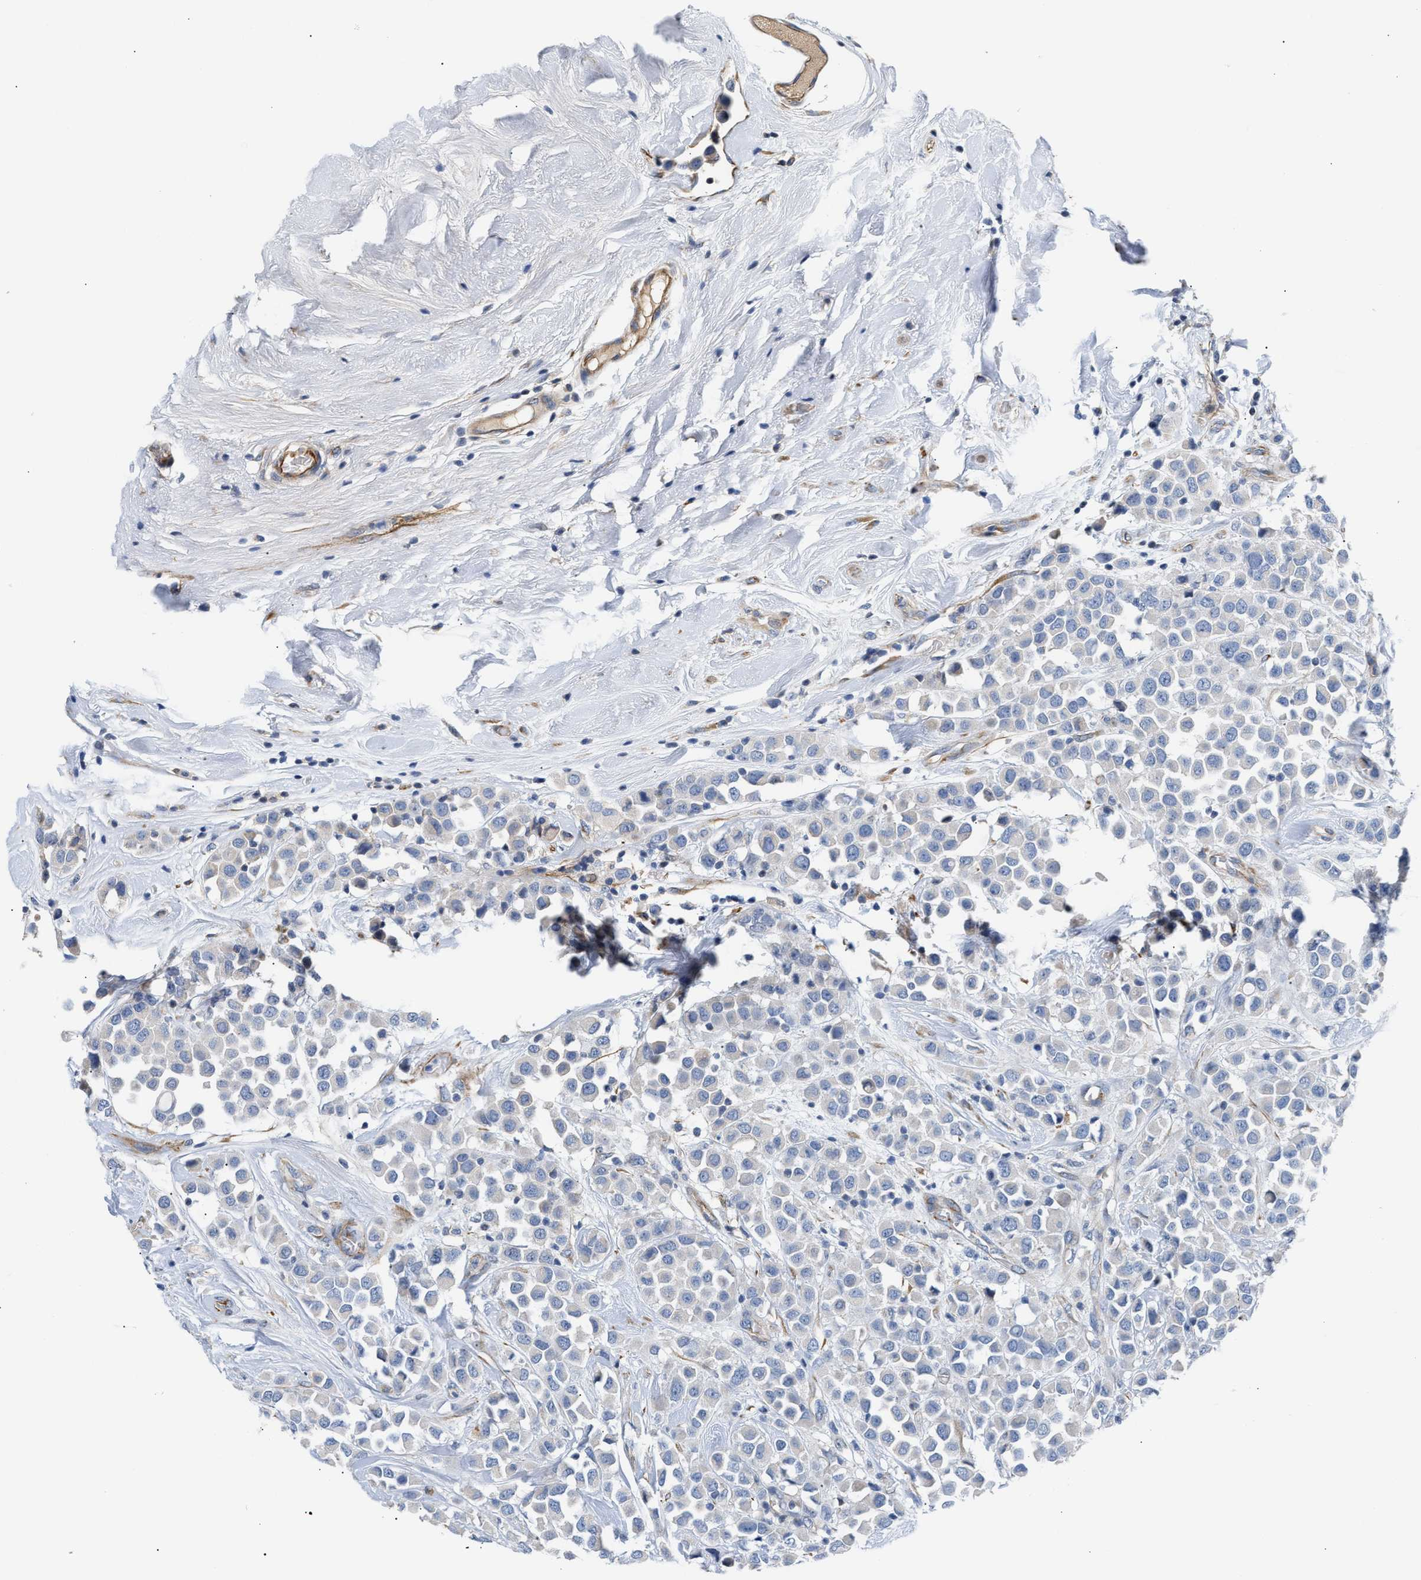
{"staining": {"intensity": "negative", "quantity": "none", "location": "none"}, "tissue": "breast cancer", "cell_type": "Tumor cells", "image_type": "cancer", "snomed": [{"axis": "morphology", "description": "Duct carcinoma"}, {"axis": "topography", "description": "Breast"}], "caption": "The photomicrograph shows no staining of tumor cells in intraductal carcinoma (breast). The staining was performed using DAB to visualize the protein expression in brown, while the nuclei were stained in blue with hematoxylin (Magnification: 20x).", "gene": "TFPI", "patient": {"sex": "female", "age": 61}}